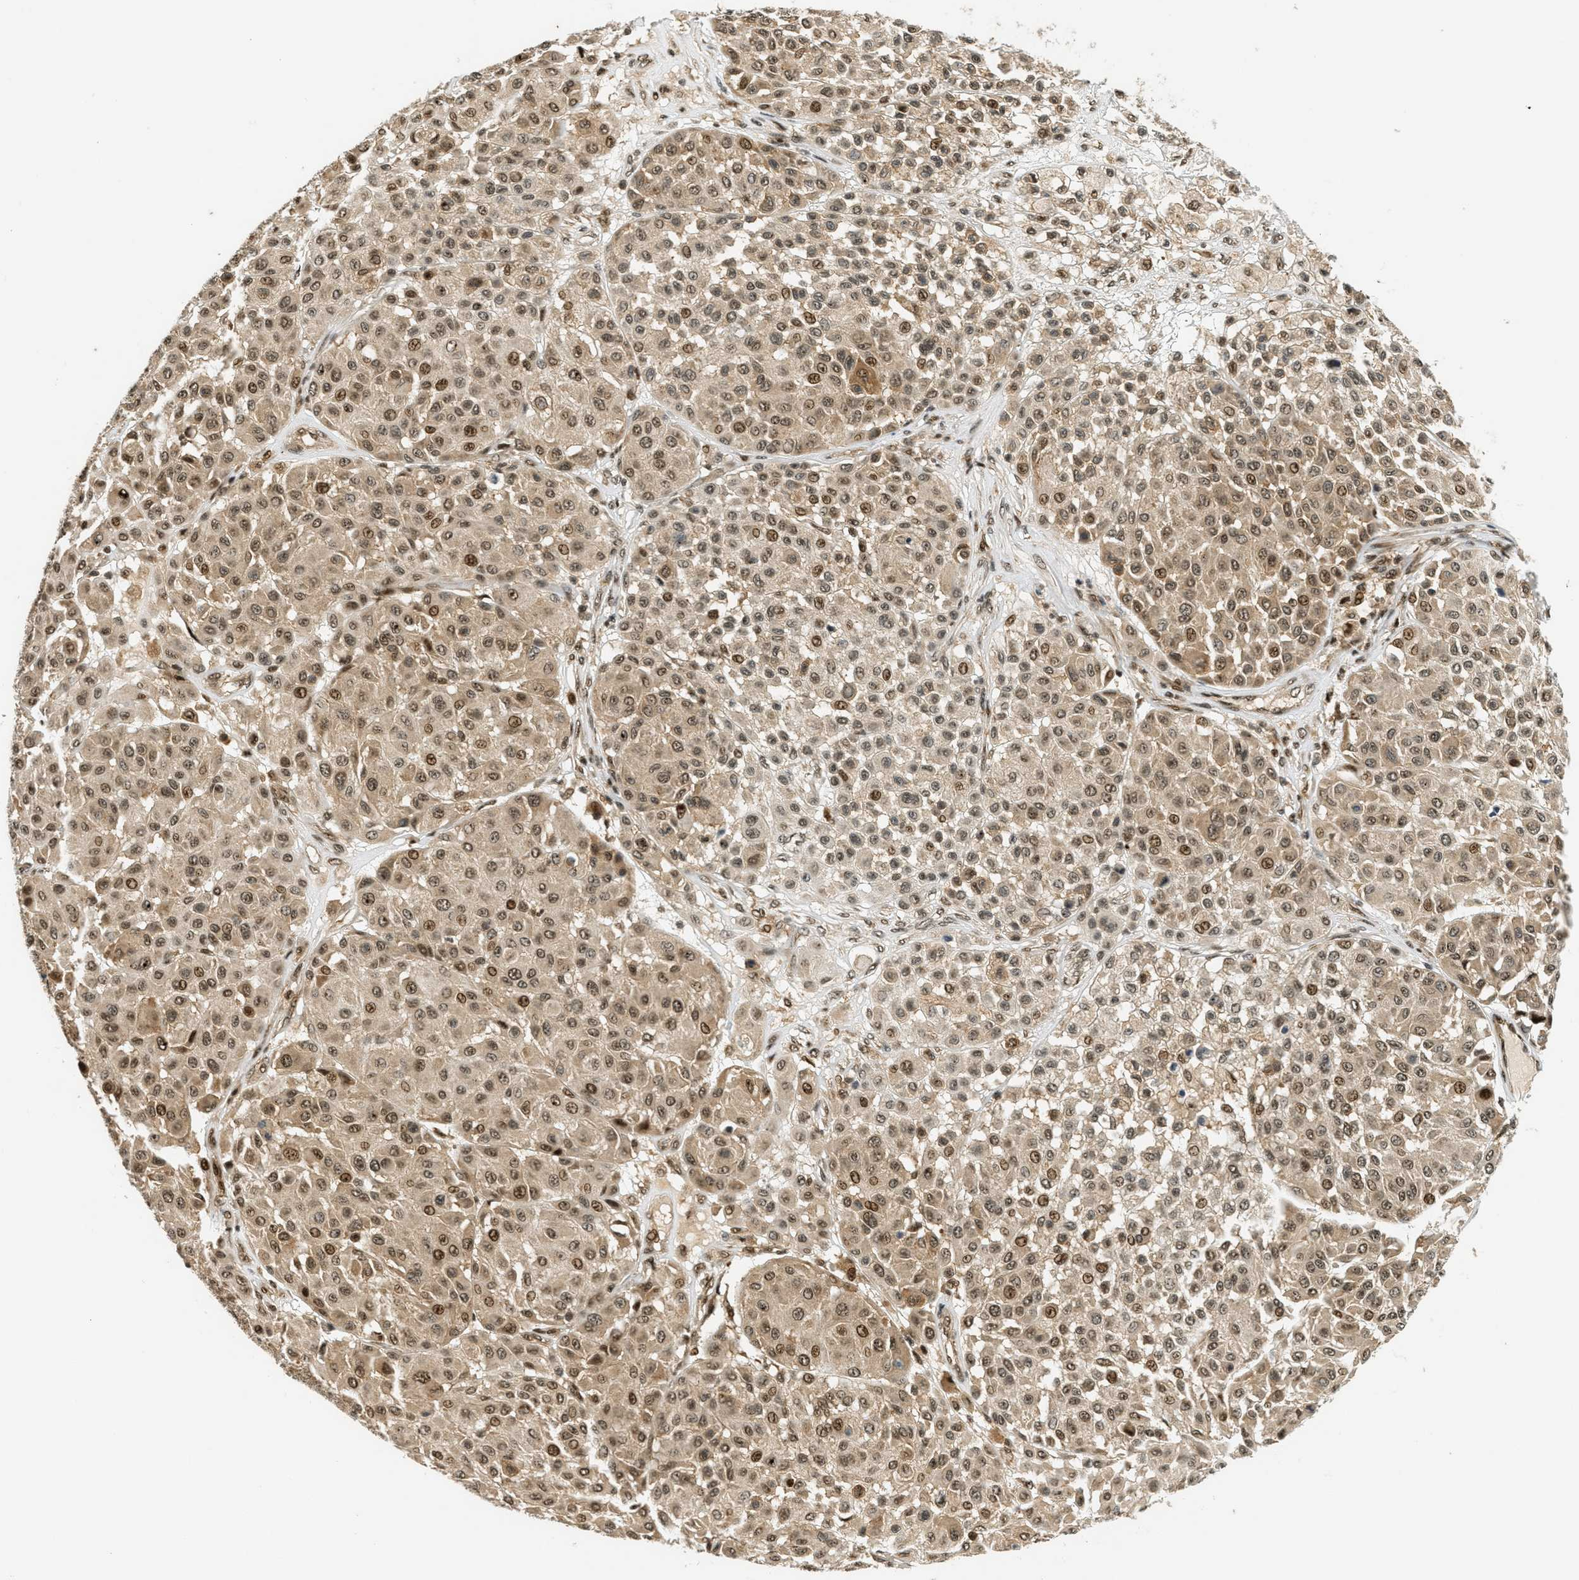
{"staining": {"intensity": "moderate", "quantity": ">75%", "location": "cytoplasmic/membranous,nuclear"}, "tissue": "melanoma", "cell_type": "Tumor cells", "image_type": "cancer", "snomed": [{"axis": "morphology", "description": "Malignant melanoma, Metastatic site"}, {"axis": "topography", "description": "Soft tissue"}], "caption": "Malignant melanoma (metastatic site) was stained to show a protein in brown. There is medium levels of moderate cytoplasmic/membranous and nuclear staining in about >75% of tumor cells.", "gene": "FOXM1", "patient": {"sex": "male", "age": 41}}